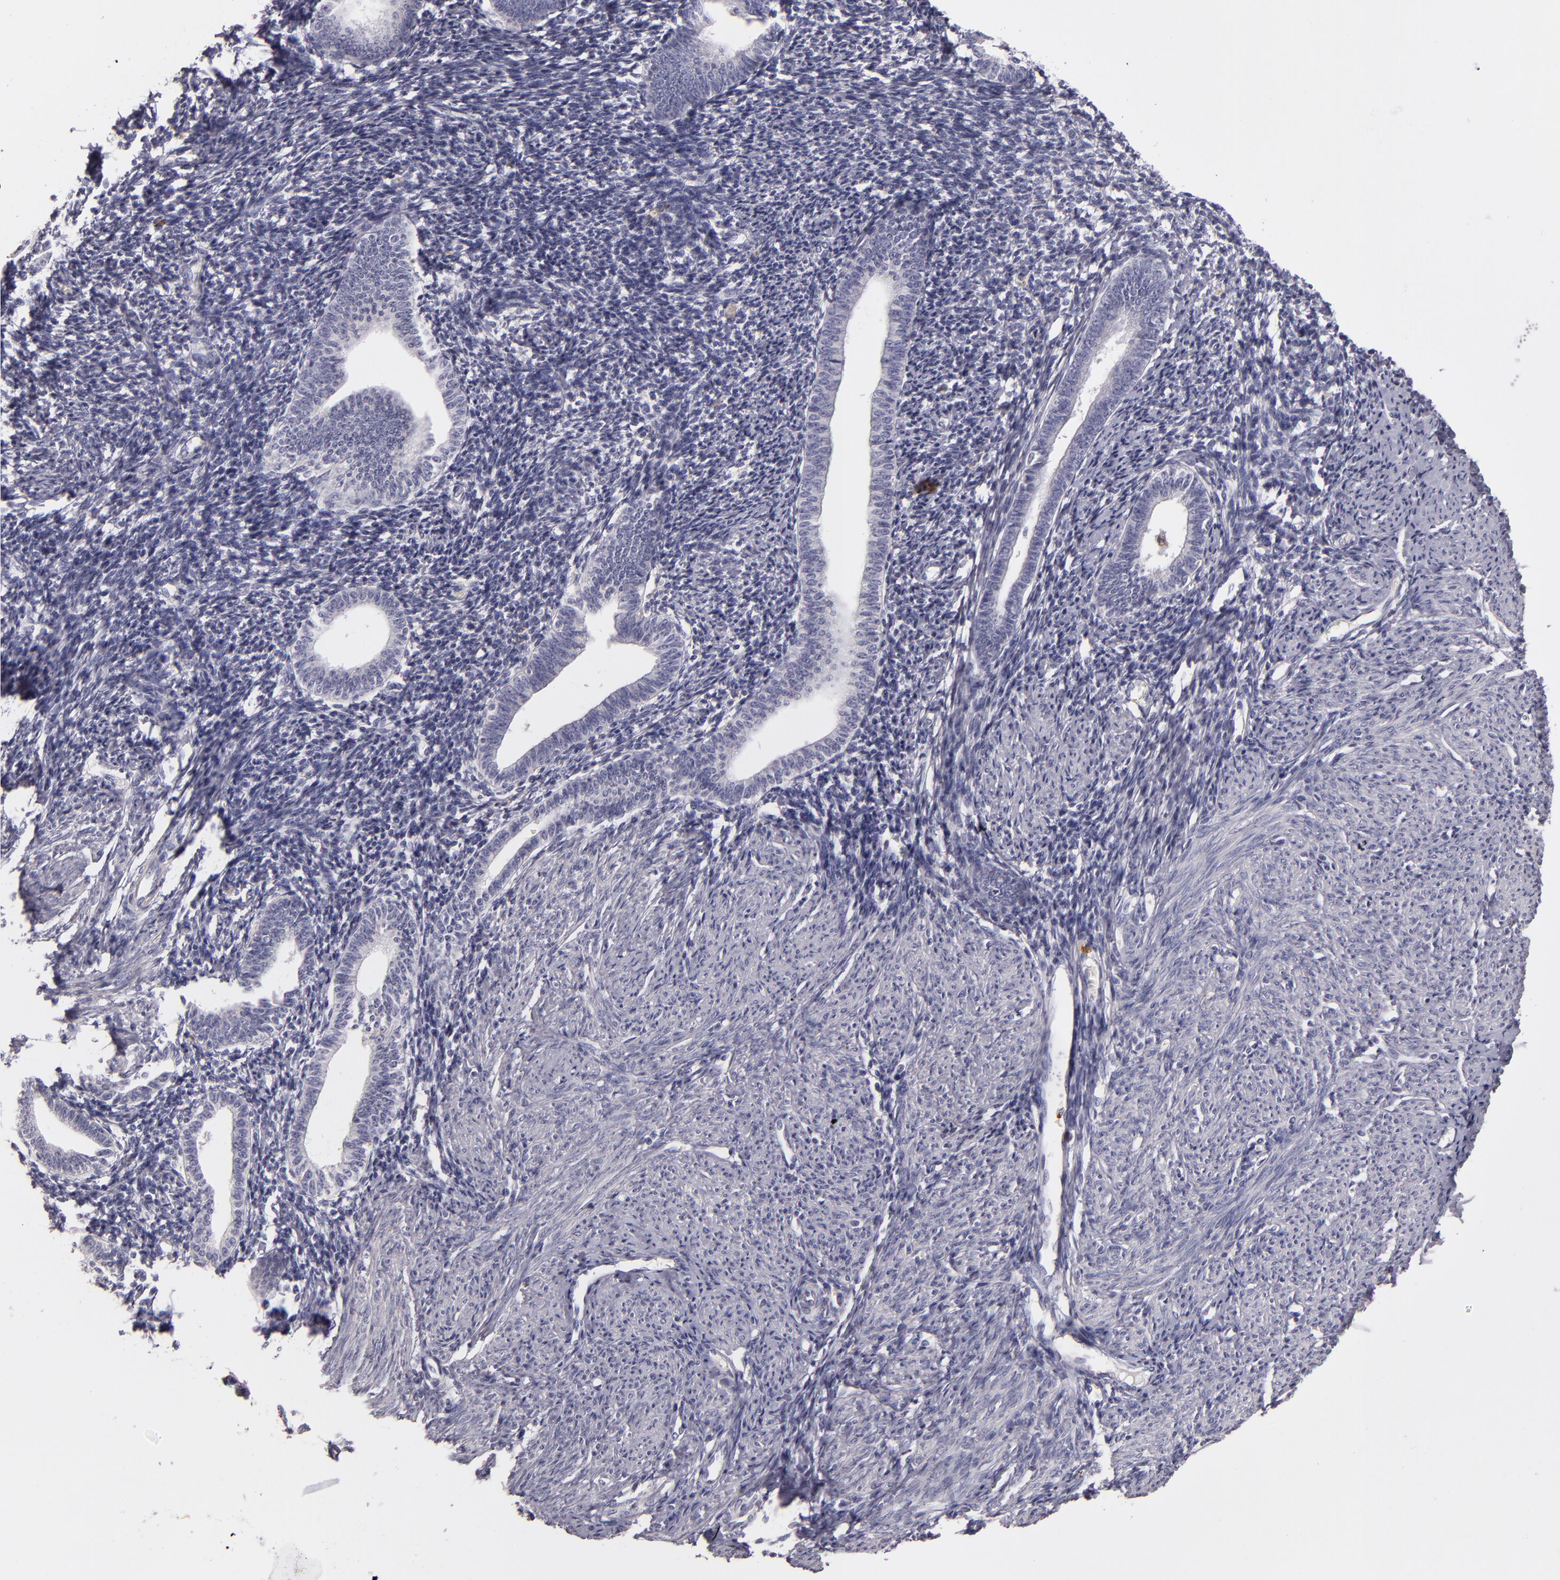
{"staining": {"intensity": "negative", "quantity": "none", "location": "none"}, "tissue": "endometrium", "cell_type": "Cells in endometrial stroma", "image_type": "normal", "snomed": [{"axis": "morphology", "description": "Normal tissue, NOS"}, {"axis": "topography", "description": "Endometrium"}], "caption": "DAB immunohistochemical staining of unremarkable endometrium exhibits no significant staining in cells in endometrial stroma. (DAB (3,3'-diaminobenzidine) IHC with hematoxylin counter stain).", "gene": "TLR8", "patient": {"sex": "female", "age": 52}}